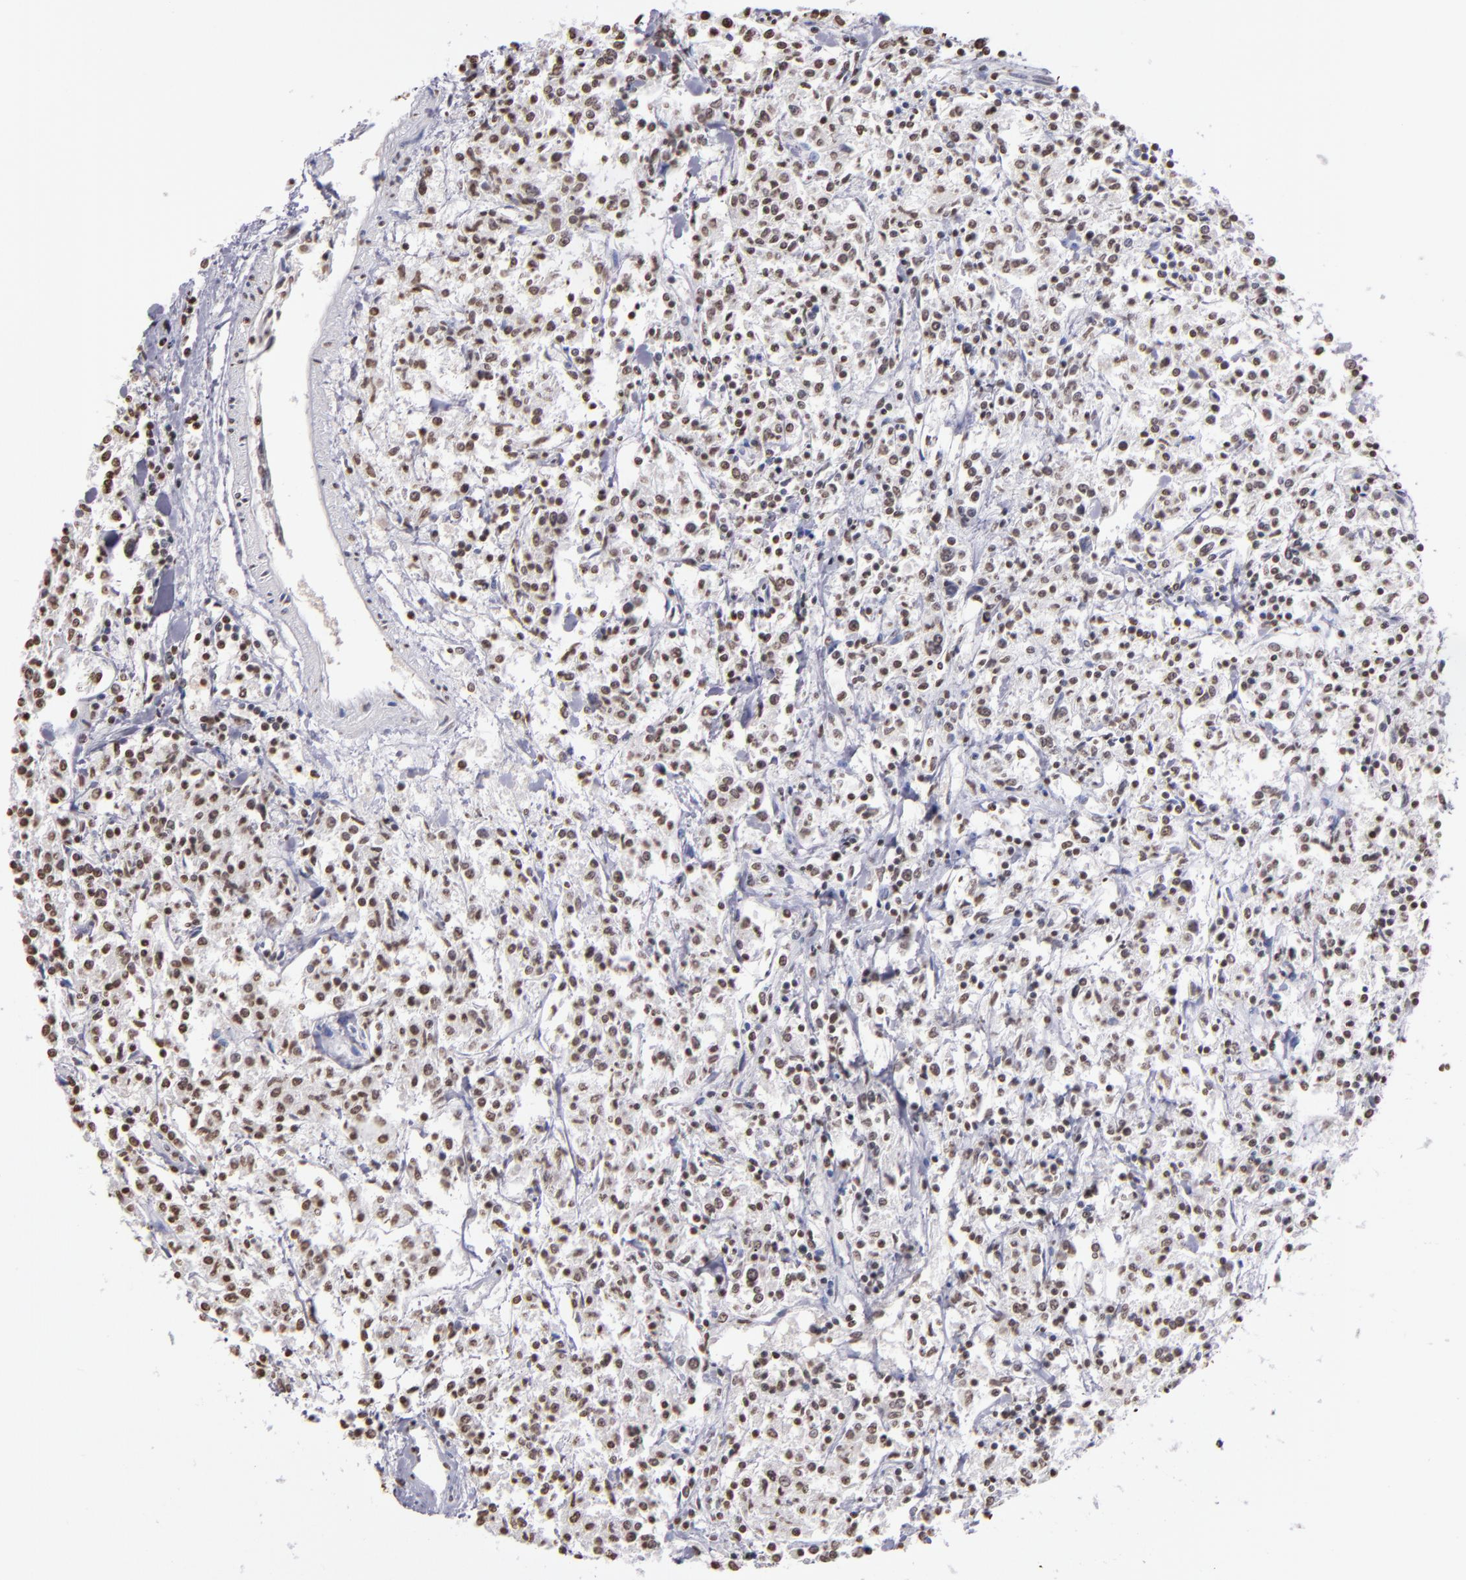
{"staining": {"intensity": "moderate", "quantity": "25%-75%", "location": "nuclear"}, "tissue": "lymphoma", "cell_type": "Tumor cells", "image_type": "cancer", "snomed": [{"axis": "morphology", "description": "Malignant lymphoma, non-Hodgkin's type, Low grade"}, {"axis": "topography", "description": "Small intestine"}], "caption": "Lymphoma was stained to show a protein in brown. There is medium levels of moderate nuclear staining in approximately 25%-75% of tumor cells. The staining is performed using DAB brown chromogen to label protein expression. The nuclei are counter-stained blue using hematoxylin.", "gene": "LBX1", "patient": {"sex": "female", "age": 59}}